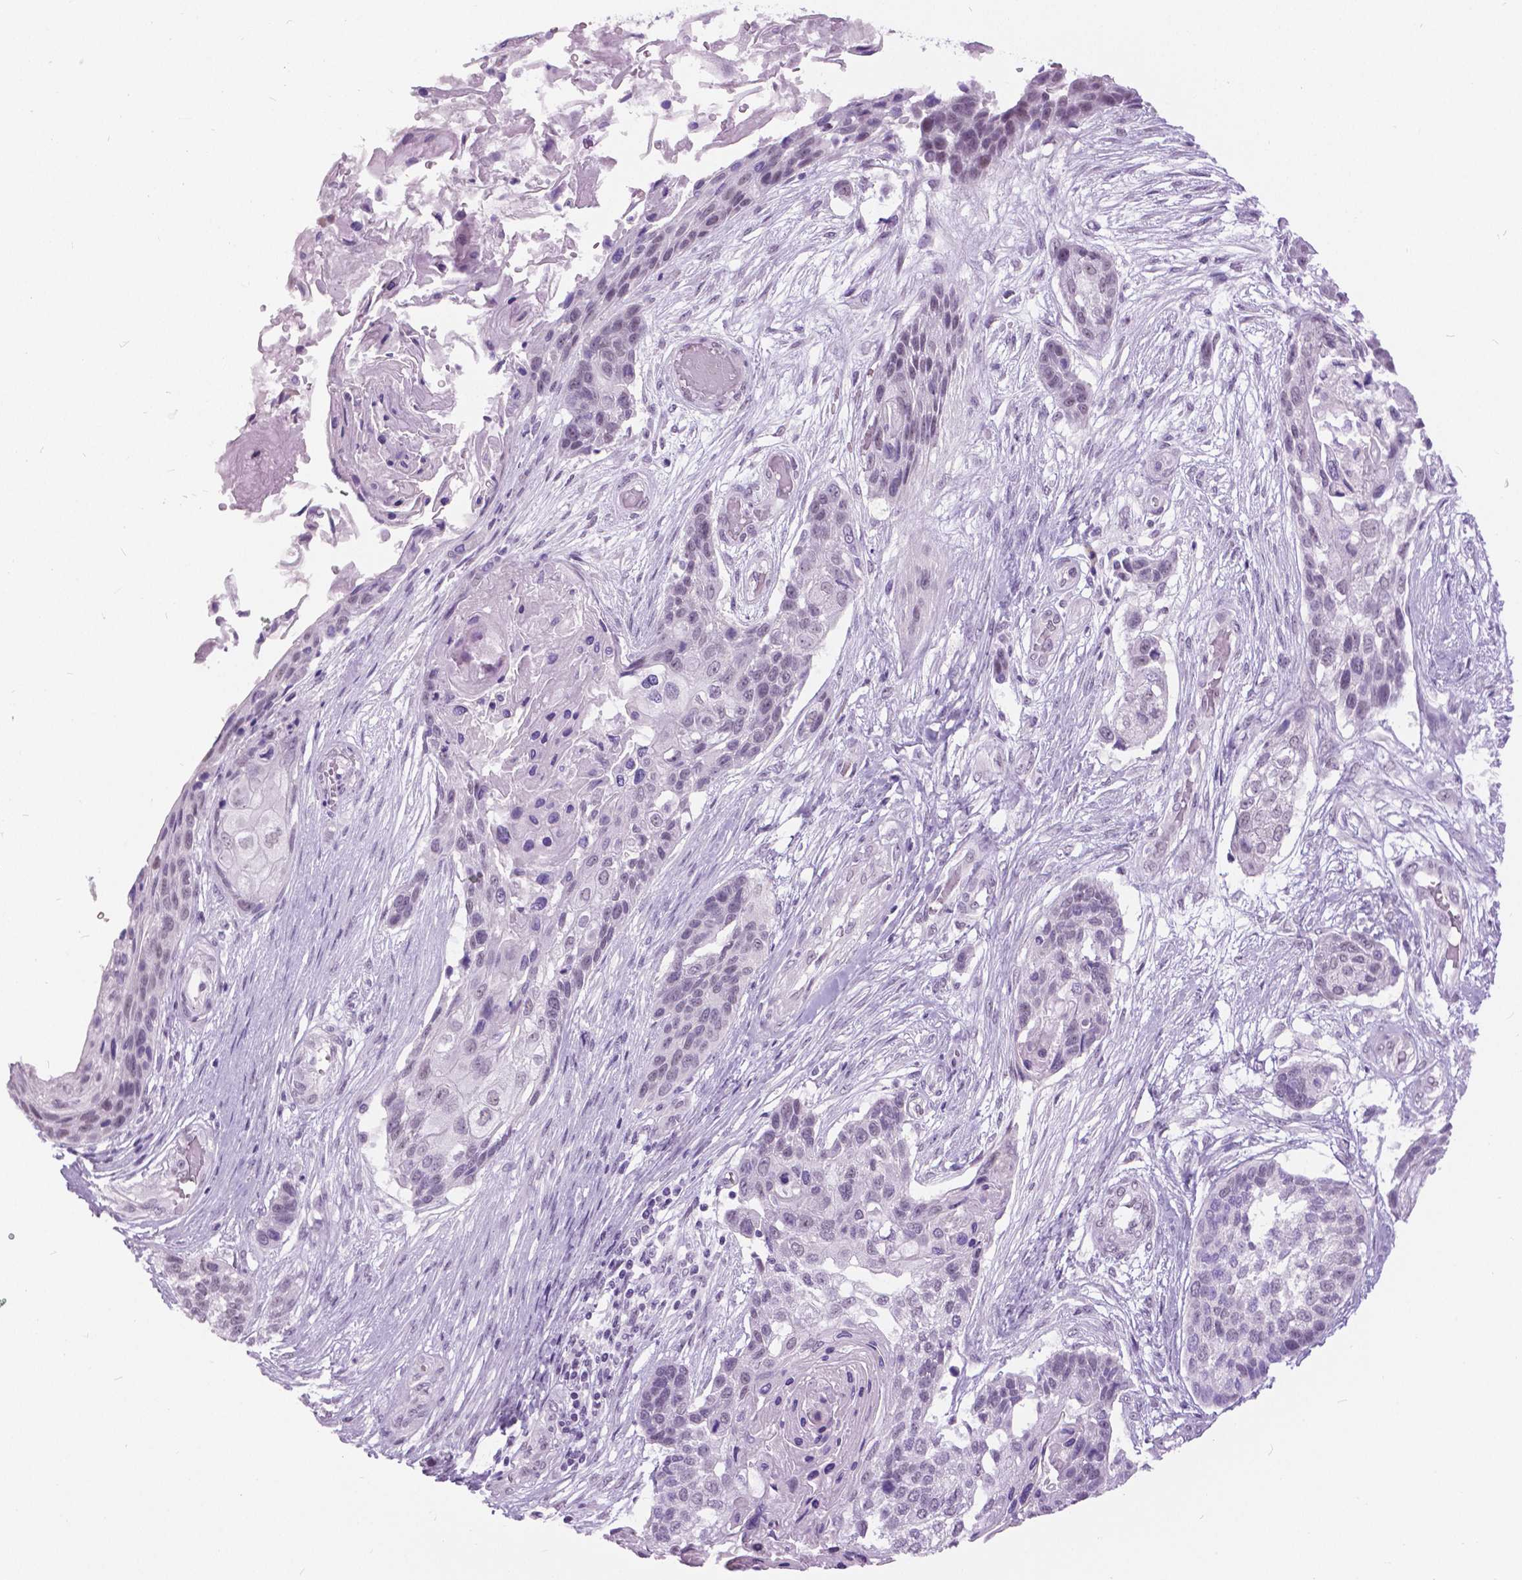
{"staining": {"intensity": "negative", "quantity": "none", "location": "none"}, "tissue": "lung cancer", "cell_type": "Tumor cells", "image_type": "cancer", "snomed": [{"axis": "morphology", "description": "Squamous cell carcinoma, NOS"}, {"axis": "topography", "description": "Lung"}], "caption": "Immunohistochemistry (IHC) histopathology image of neoplastic tissue: human lung cancer stained with DAB (3,3'-diaminobenzidine) reveals no significant protein expression in tumor cells.", "gene": "MYOM1", "patient": {"sex": "male", "age": 69}}